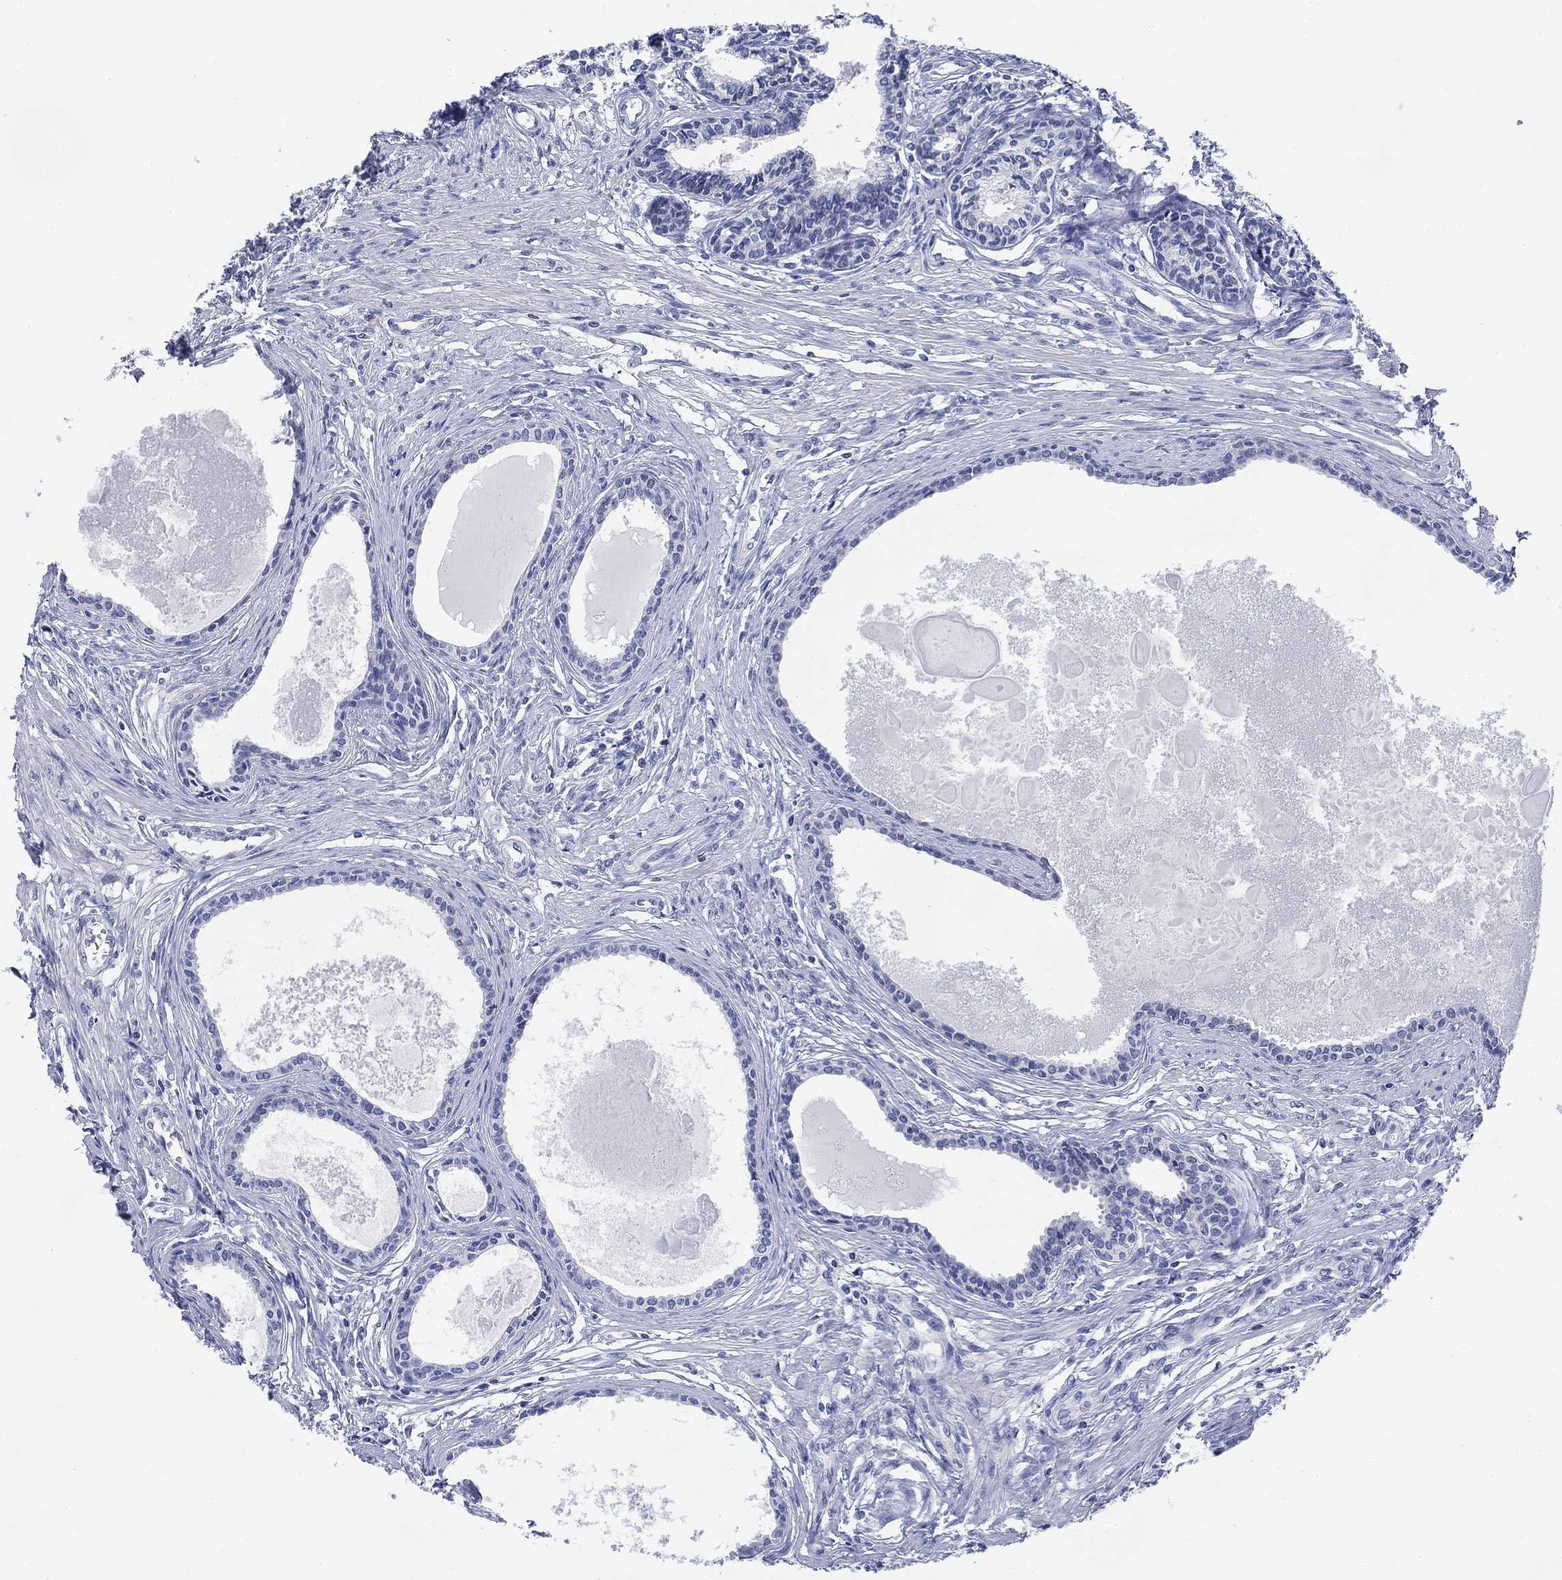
{"staining": {"intensity": "negative", "quantity": "none", "location": "none"}, "tissue": "prostate", "cell_type": "Glandular cells", "image_type": "normal", "snomed": [{"axis": "morphology", "description": "Normal tissue, NOS"}, {"axis": "topography", "description": "Prostate"}], "caption": "DAB (3,3'-diaminobenzidine) immunohistochemical staining of benign human prostate shows no significant staining in glandular cells.", "gene": "DAZL", "patient": {"sex": "male", "age": 60}}